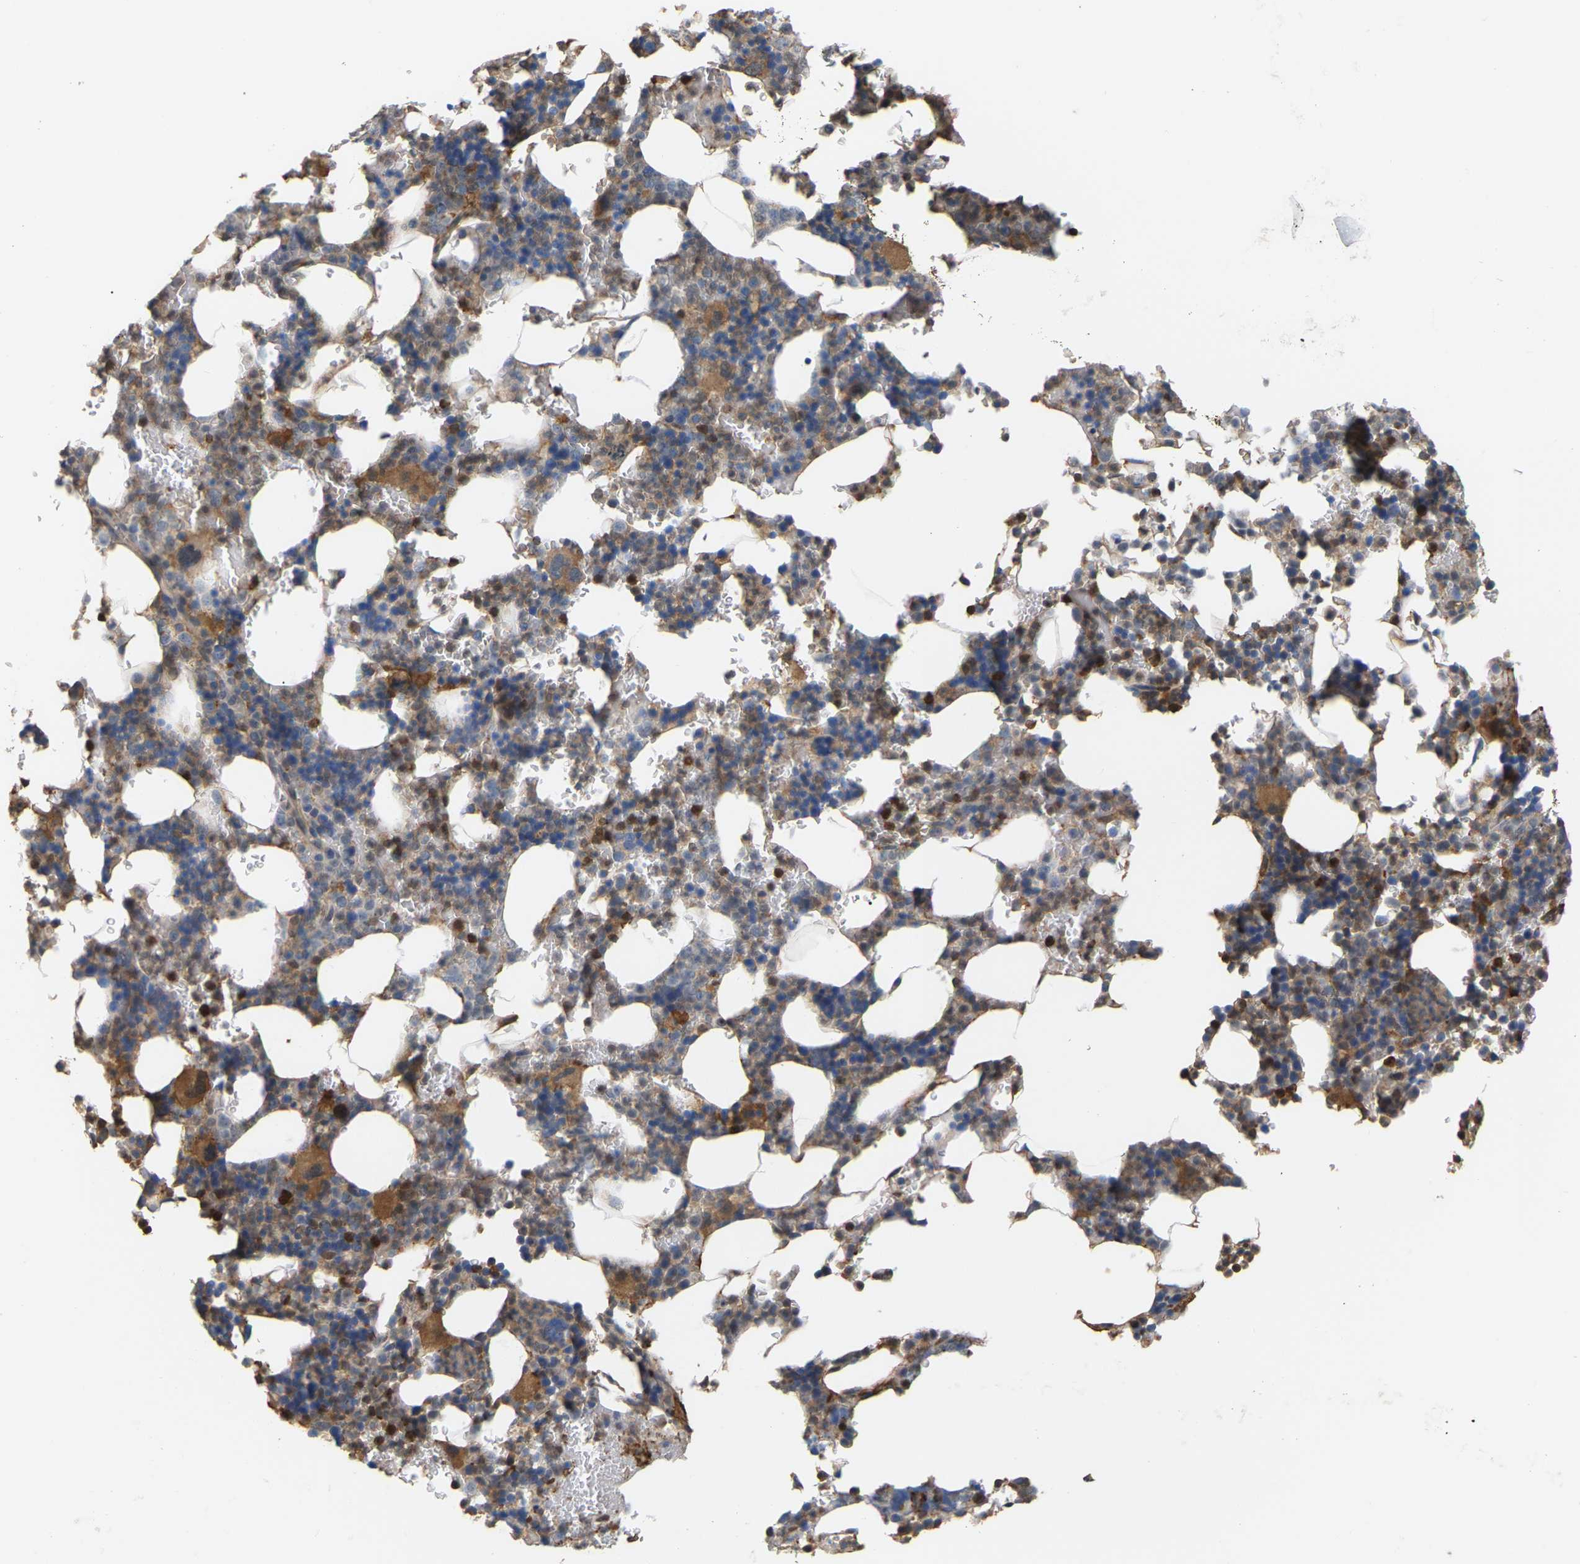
{"staining": {"intensity": "strong", "quantity": "25%-75%", "location": "cytoplasmic/membranous"}, "tissue": "bone marrow", "cell_type": "Hematopoietic cells", "image_type": "normal", "snomed": [{"axis": "morphology", "description": "Normal tissue, NOS"}, {"axis": "topography", "description": "Bone marrow"}], "caption": "A photomicrograph of human bone marrow stained for a protein reveals strong cytoplasmic/membranous brown staining in hematopoietic cells.", "gene": "MTPN", "patient": {"sex": "female", "age": 81}}